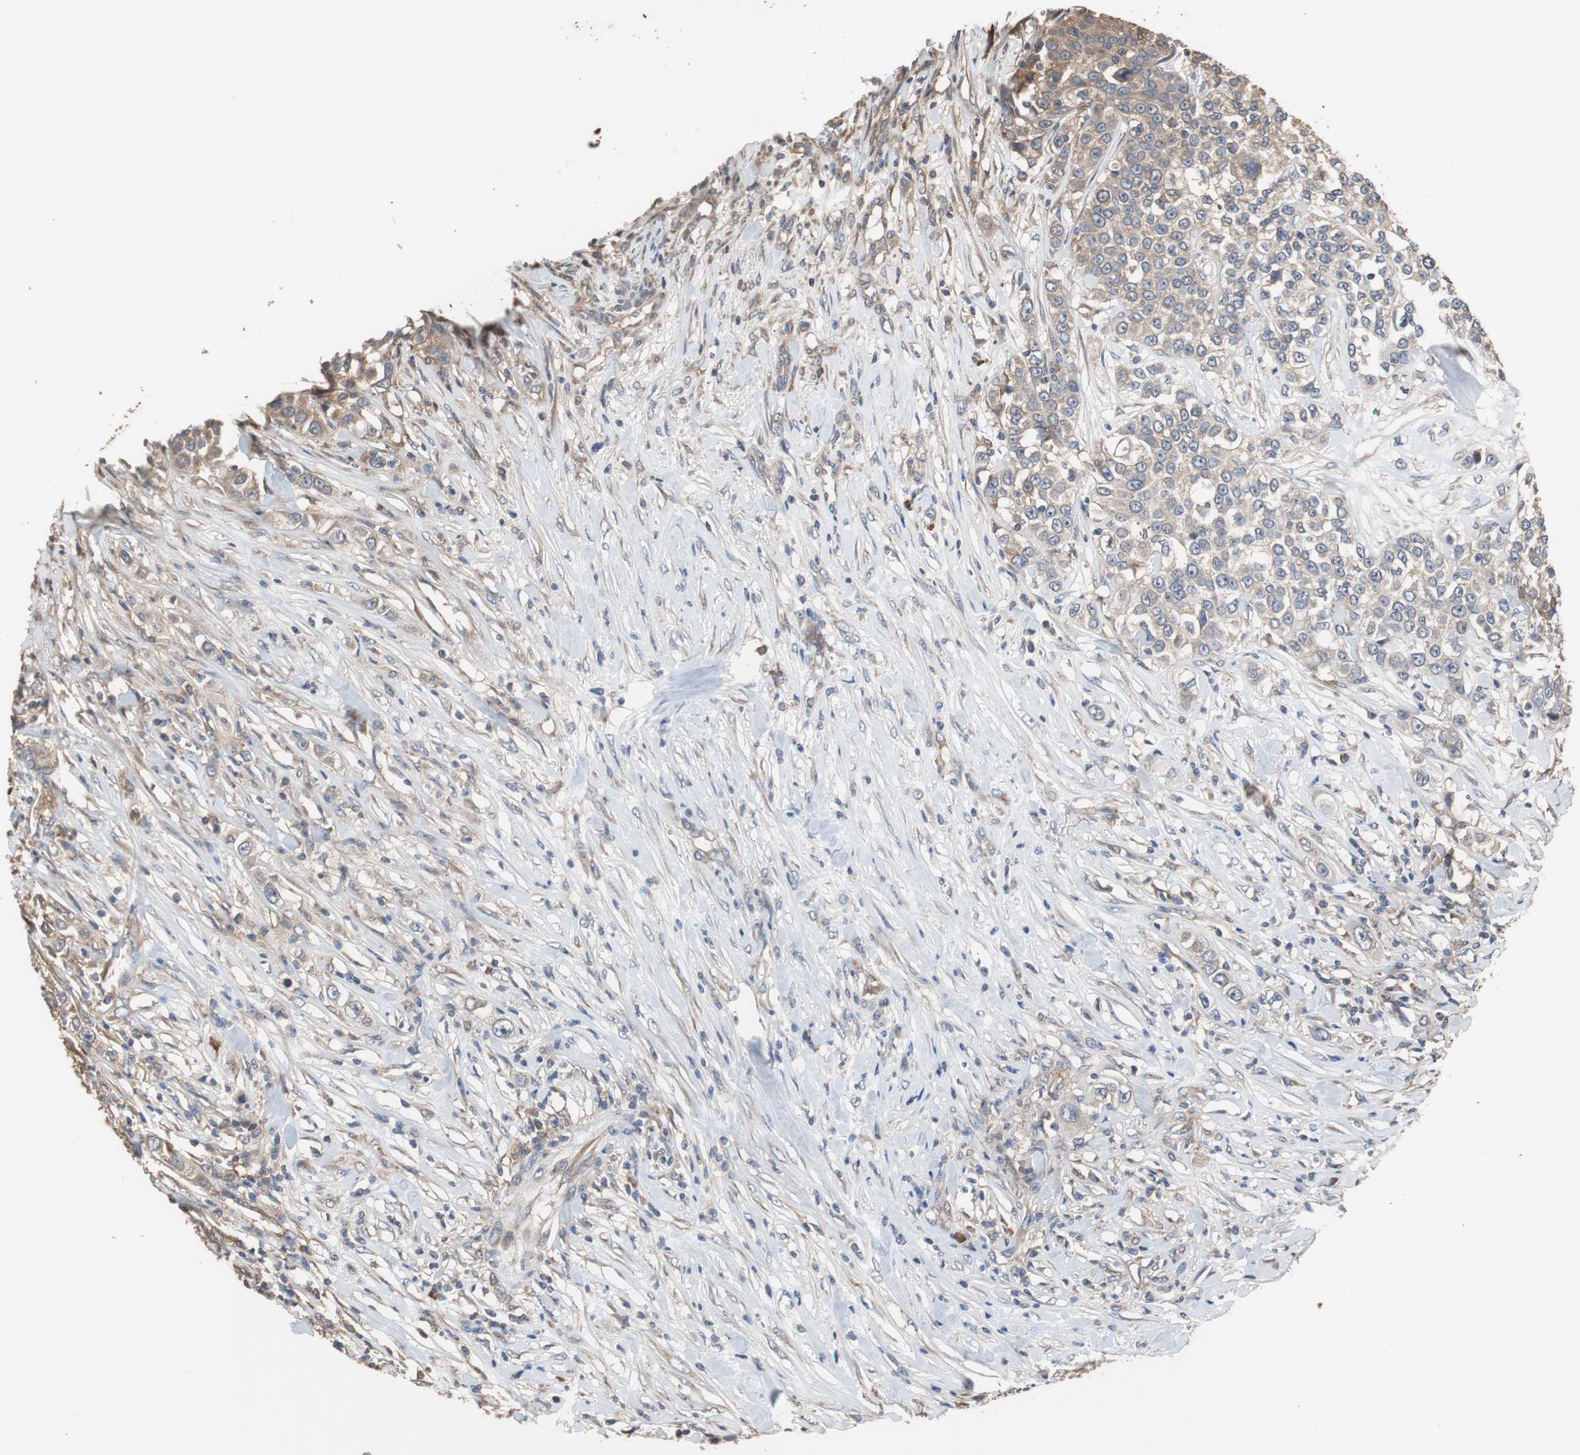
{"staining": {"intensity": "weak", "quantity": ">75%", "location": "cytoplasmic/membranous"}, "tissue": "urothelial cancer", "cell_type": "Tumor cells", "image_type": "cancer", "snomed": [{"axis": "morphology", "description": "Urothelial carcinoma, High grade"}, {"axis": "topography", "description": "Urinary bladder"}], "caption": "IHC photomicrograph of human urothelial cancer stained for a protein (brown), which exhibits low levels of weak cytoplasmic/membranous staining in approximately >75% of tumor cells.", "gene": "SCIMP", "patient": {"sex": "female", "age": 80}}